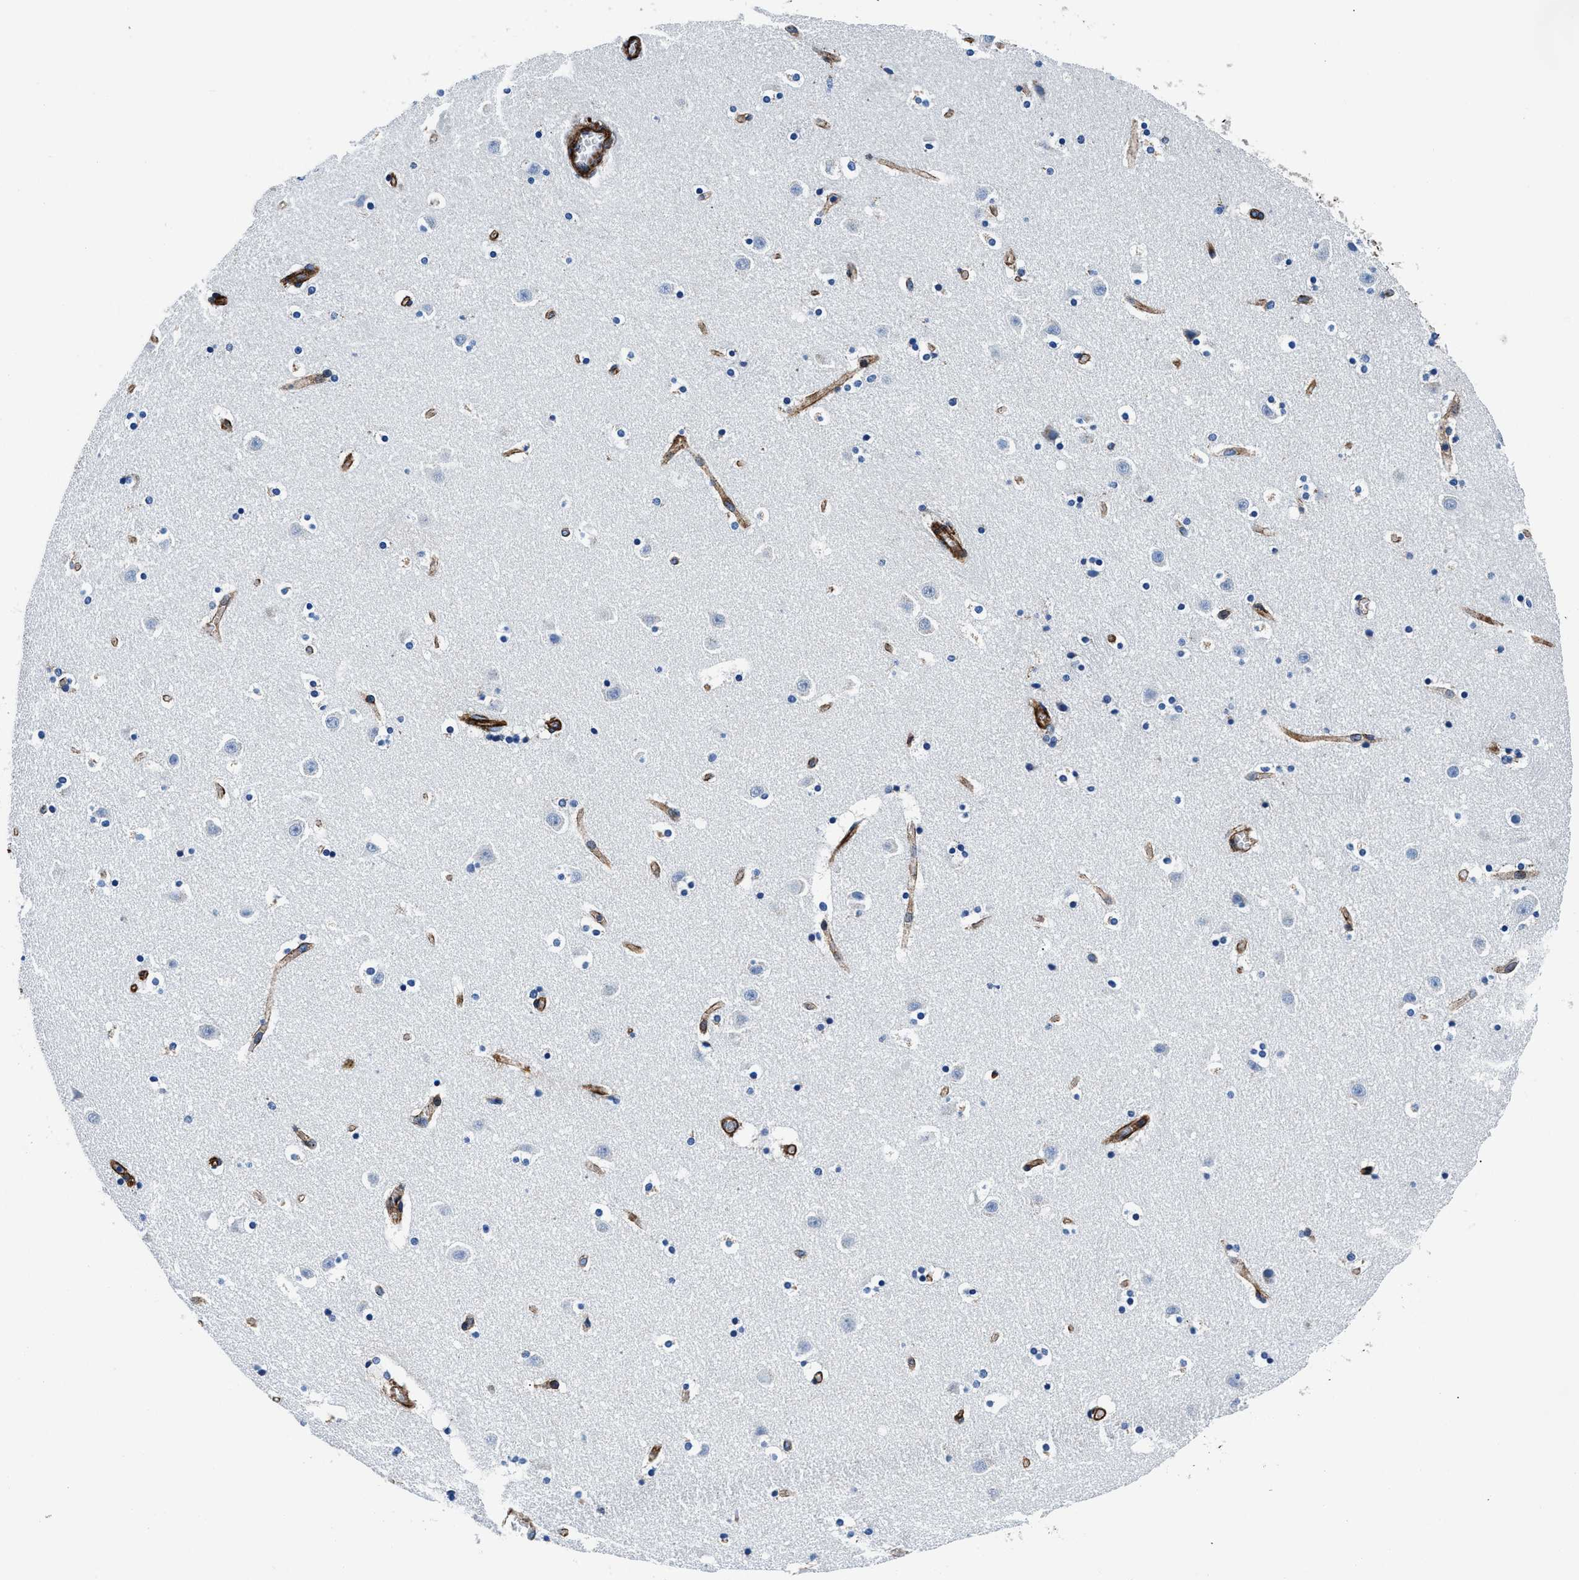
{"staining": {"intensity": "negative", "quantity": "none", "location": "none"}, "tissue": "caudate", "cell_type": "Glial cells", "image_type": "normal", "snomed": [{"axis": "morphology", "description": "Normal tissue, NOS"}, {"axis": "topography", "description": "Lateral ventricle wall"}], "caption": "Human caudate stained for a protein using IHC demonstrates no positivity in glial cells.", "gene": "DAG1", "patient": {"sex": "male", "age": 45}}